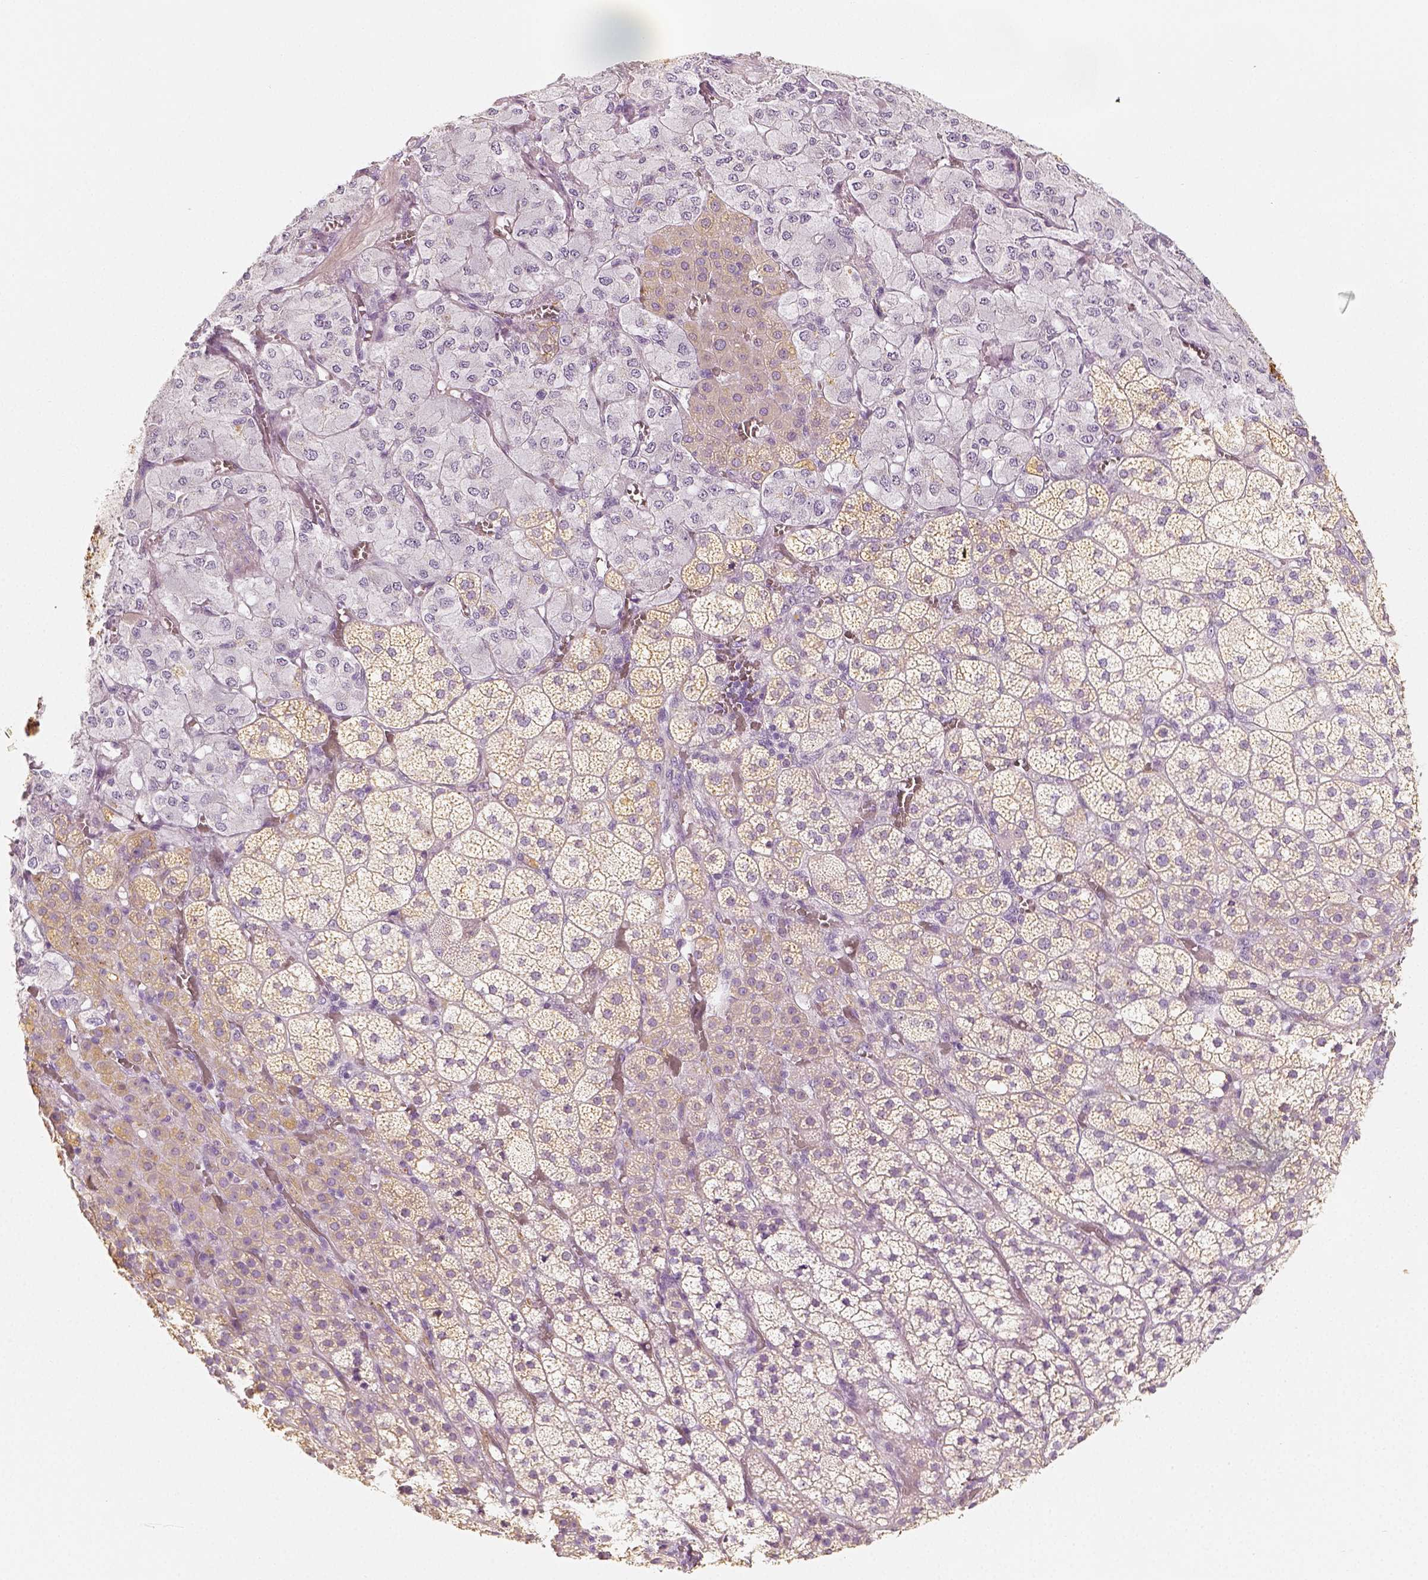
{"staining": {"intensity": "weak", "quantity": "25%-75%", "location": "cytoplasmic/membranous"}, "tissue": "adrenal gland", "cell_type": "Glandular cells", "image_type": "normal", "snomed": [{"axis": "morphology", "description": "Normal tissue, NOS"}, {"axis": "topography", "description": "Adrenal gland"}], "caption": "DAB (3,3'-diaminobenzidine) immunohistochemical staining of normal adrenal gland demonstrates weak cytoplasmic/membranous protein expression in approximately 25%-75% of glandular cells. (brown staining indicates protein expression, while blue staining denotes nuclei).", "gene": "NECAB2", "patient": {"sex": "female", "age": 60}}